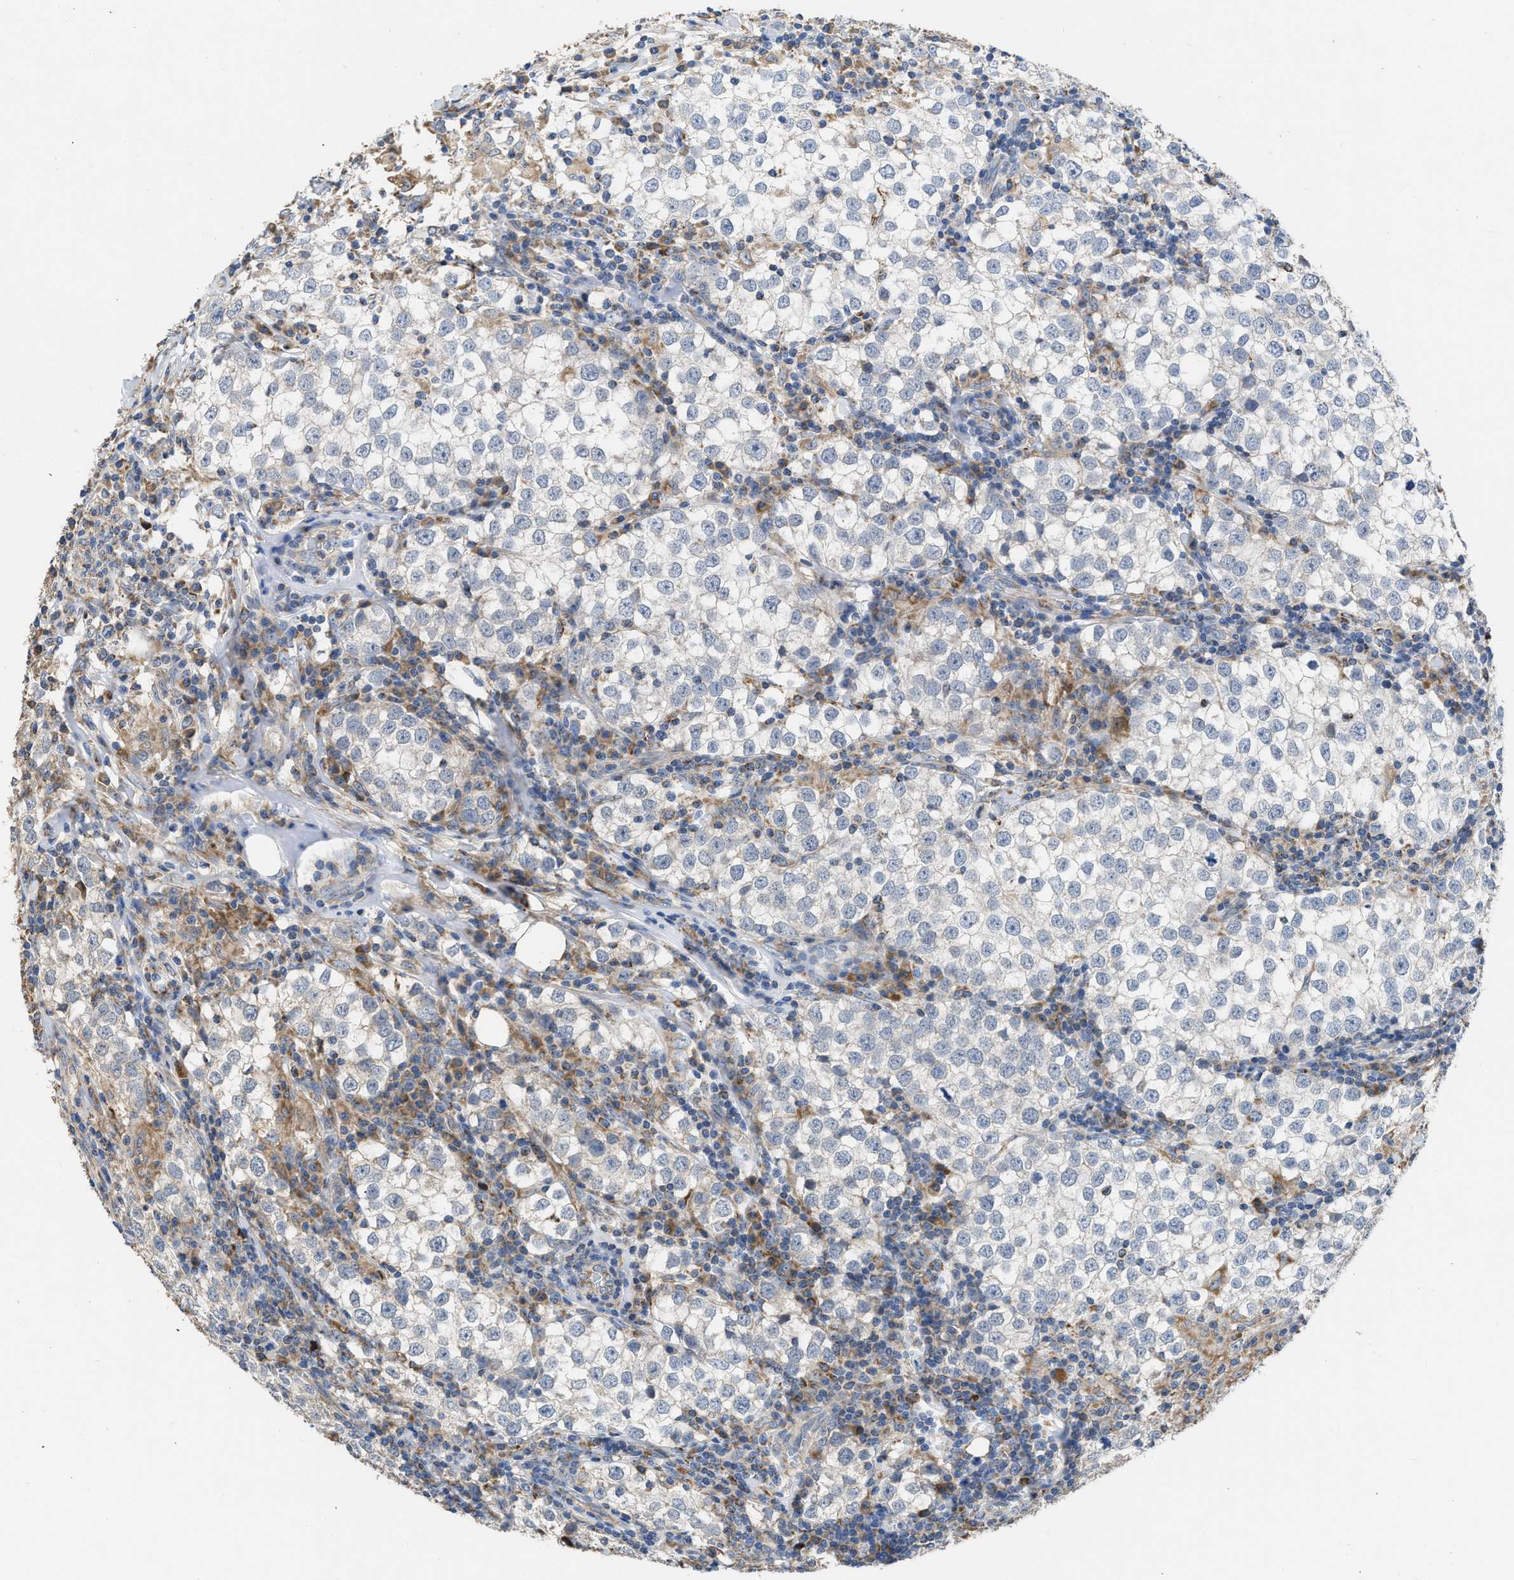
{"staining": {"intensity": "negative", "quantity": "none", "location": "none"}, "tissue": "testis cancer", "cell_type": "Tumor cells", "image_type": "cancer", "snomed": [{"axis": "morphology", "description": "Seminoma, NOS"}, {"axis": "morphology", "description": "Carcinoma, Embryonal, NOS"}, {"axis": "topography", "description": "Testis"}], "caption": "An immunohistochemistry (IHC) histopathology image of testis cancer (seminoma) is shown. There is no staining in tumor cells of testis cancer (seminoma).", "gene": "AK2", "patient": {"sex": "male", "age": 36}}